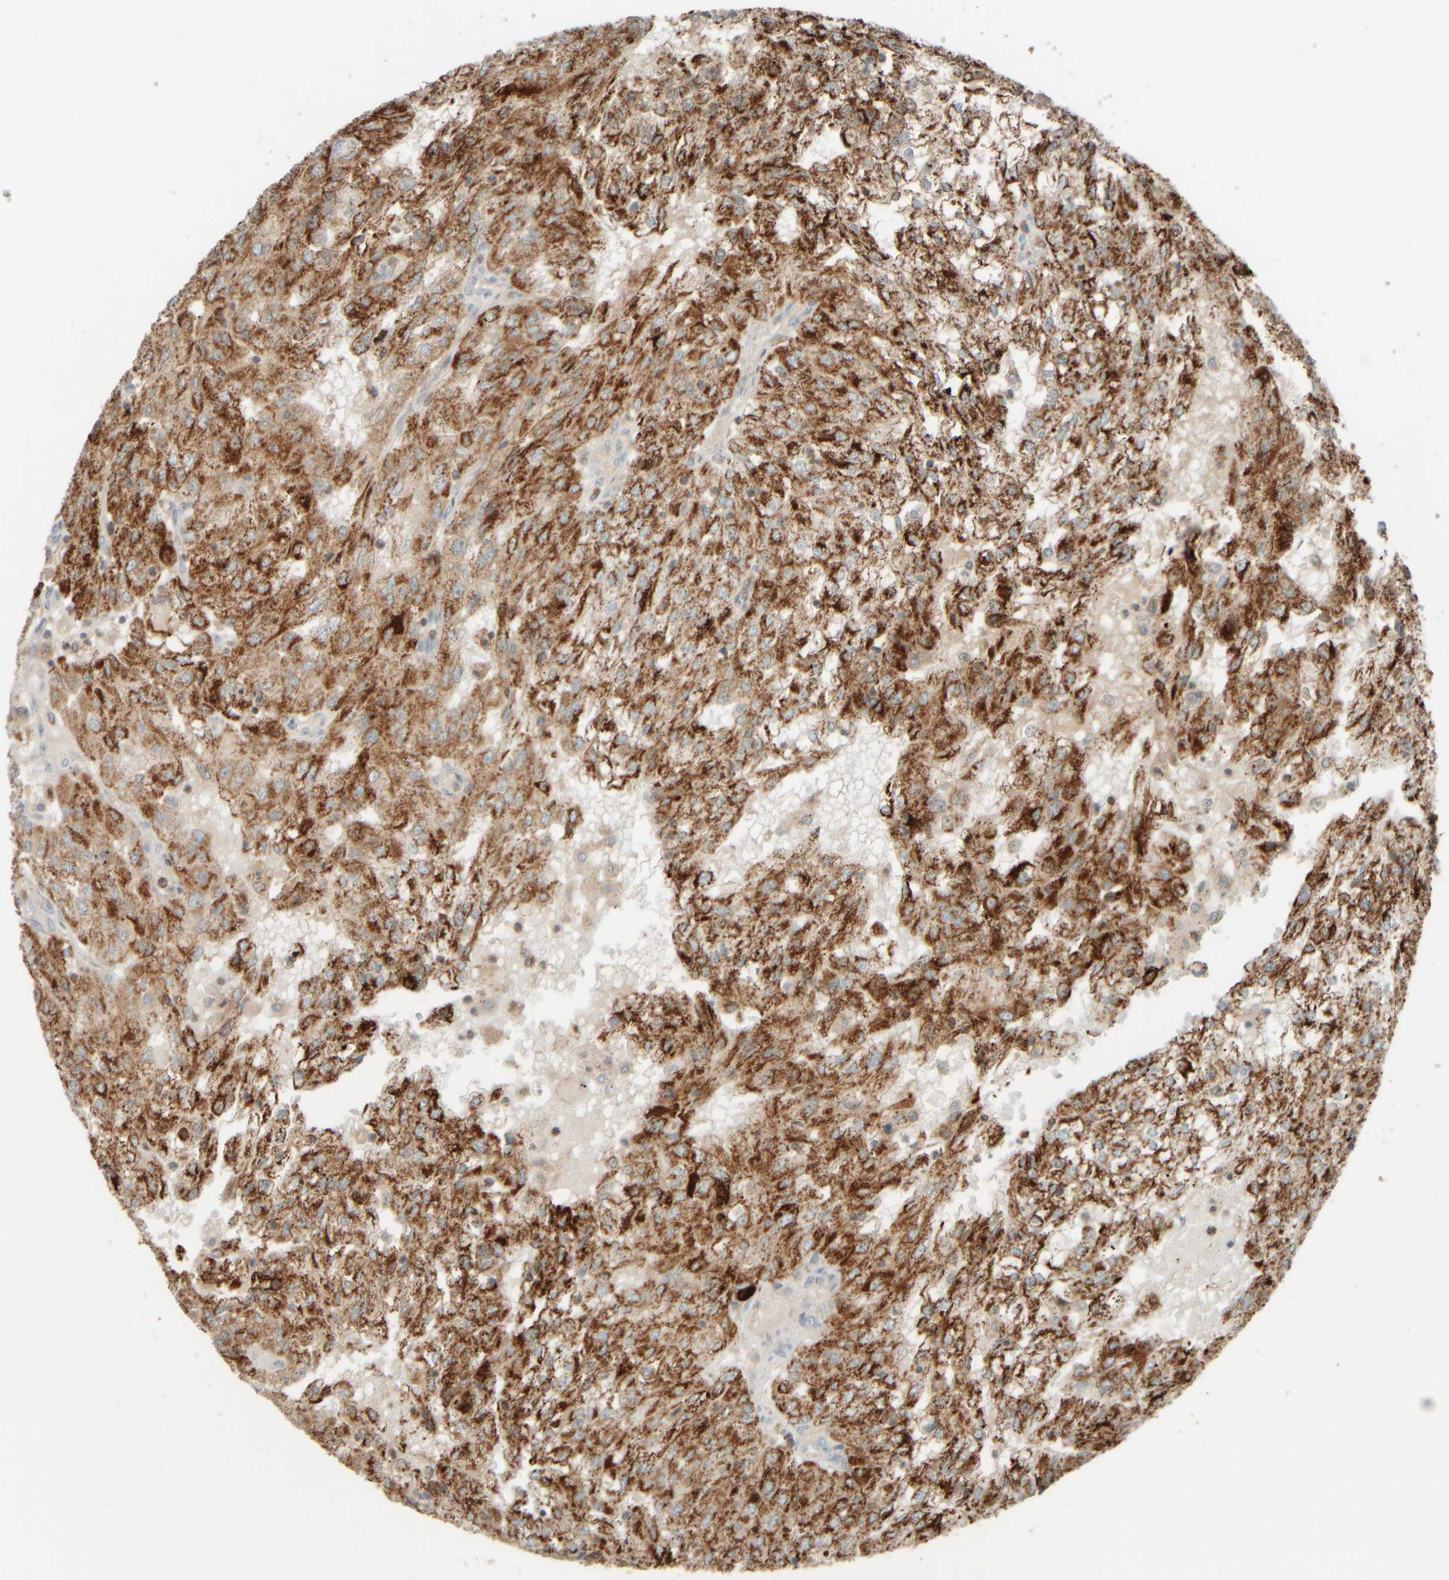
{"staining": {"intensity": "strong", "quantity": ">75%", "location": "cytoplasmic/membranous"}, "tissue": "renal cancer", "cell_type": "Tumor cells", "image_type": "cancer", "snomed": [{"axis": "morphology", "description": "Adenocarcinoma, NOS"}, {"axis": "topography", "description": "Kidney"}], "caption": "Immunohistochemical staining of renal cancer (adenocarcinoma) demonstrates high levels of strong cytoplasmic/membranous protein positivity in approximately >75% of tumor cells.", "gene": "SPAG5", "patient": {"sex": "female", "age": 54}}